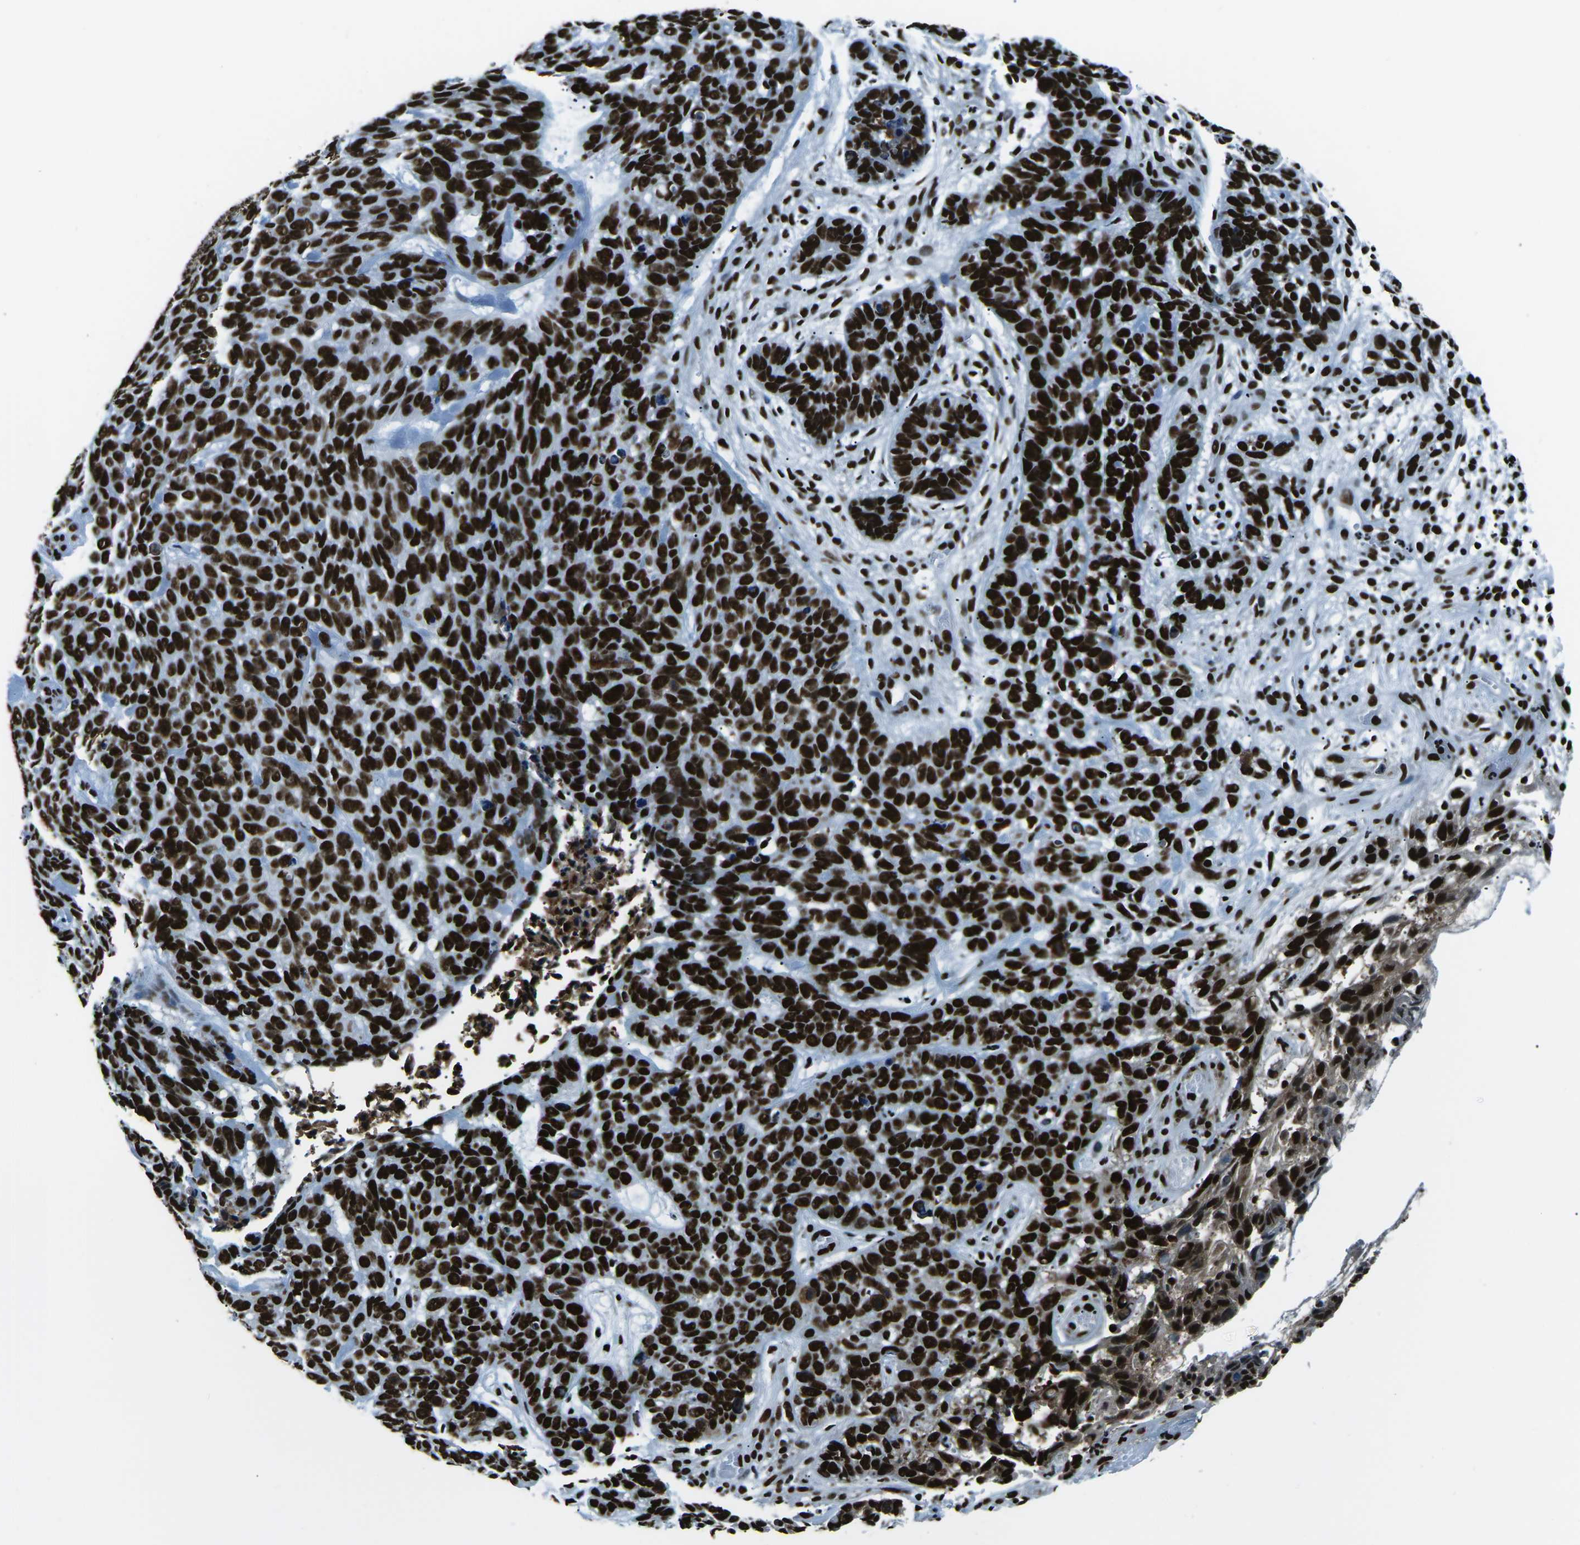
{"staining": {"intensity": "strong", "quantity": ">75%", "location": "nuclear"}, "tissue": "skin cancer", "cell_type": "Tumor cells", "image_type": "cancer", "snomed": [{"axis": "morphology", "description": "Basal cell carcinoma"}, {"axis": "topography", "description": "Skin"}], "caption": "An immunohistochemistry histopathology image of tumor tissue is shown. Protein staining in brown labels strong nuclear positivity in skin cancer within tumor cells. (DAB (3,3'-diaminobenzidine) = brown stain, brightfield microscopy at high magnification).", "gene": "HNRNPL", "patient": {"sex": "male", "age": 87}}